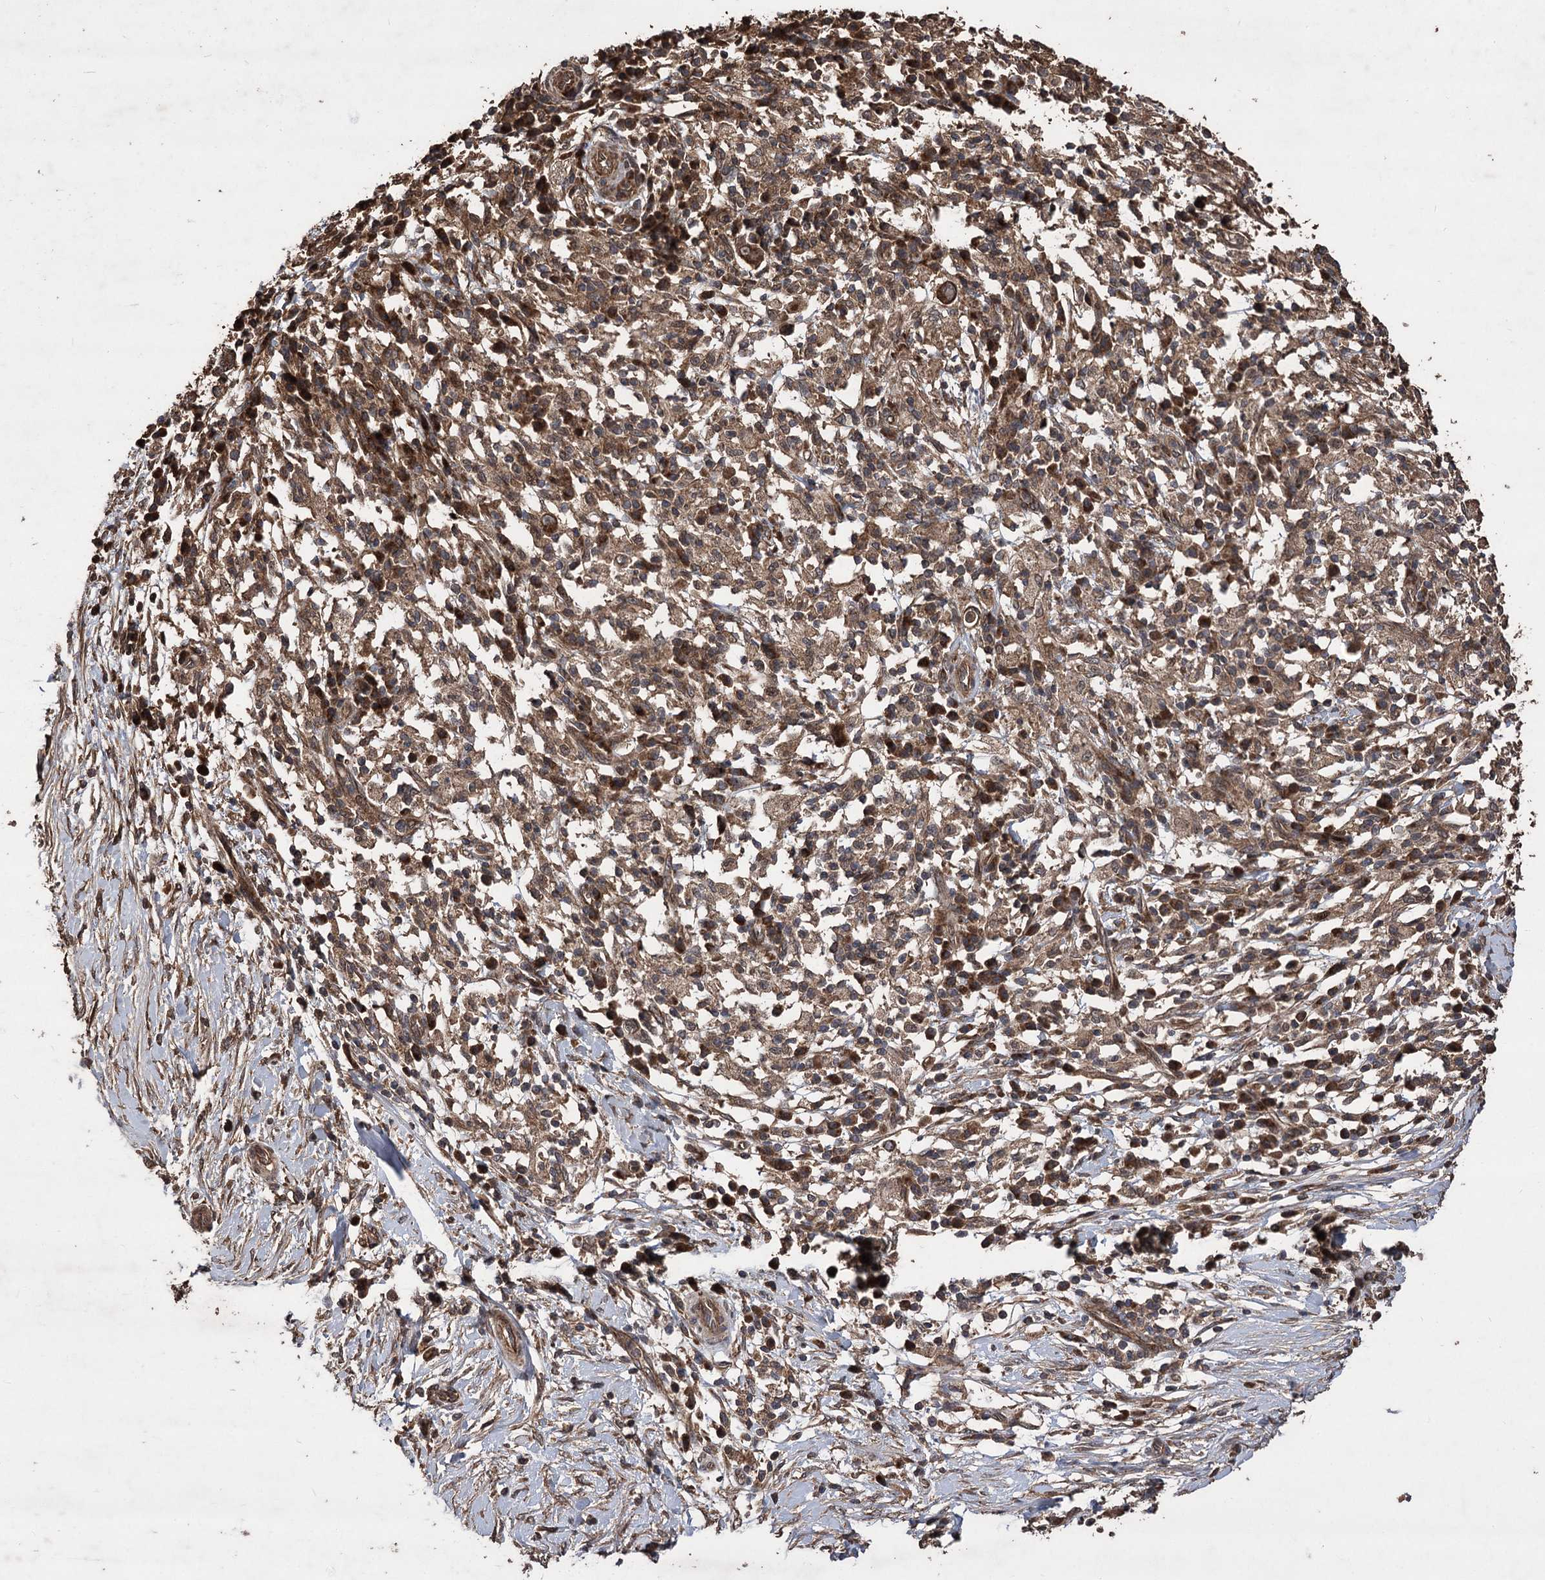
{"staining": {"intensity": "moderate", "quantity": ">75%", "location": "cytoplasmic/membranous"}, "tissue": "pancreatic cancer", "cell_type": "Tumor cells", "image_type": "cancer", "snomed": [{"axis": "morphology", "description": "Adenocarcinoma, NOS"}, {"axis": "topography", "description": "Pancreas"}], "caption": "Immunohistochemical staining of human pancreatic adenocarcinoma reveals medium levels of moderate cytoplasmic/membranous expression in about >75% of tumor cells.", "gene": "RASSF3", "patient": {"sex": "male", "age": 68}}